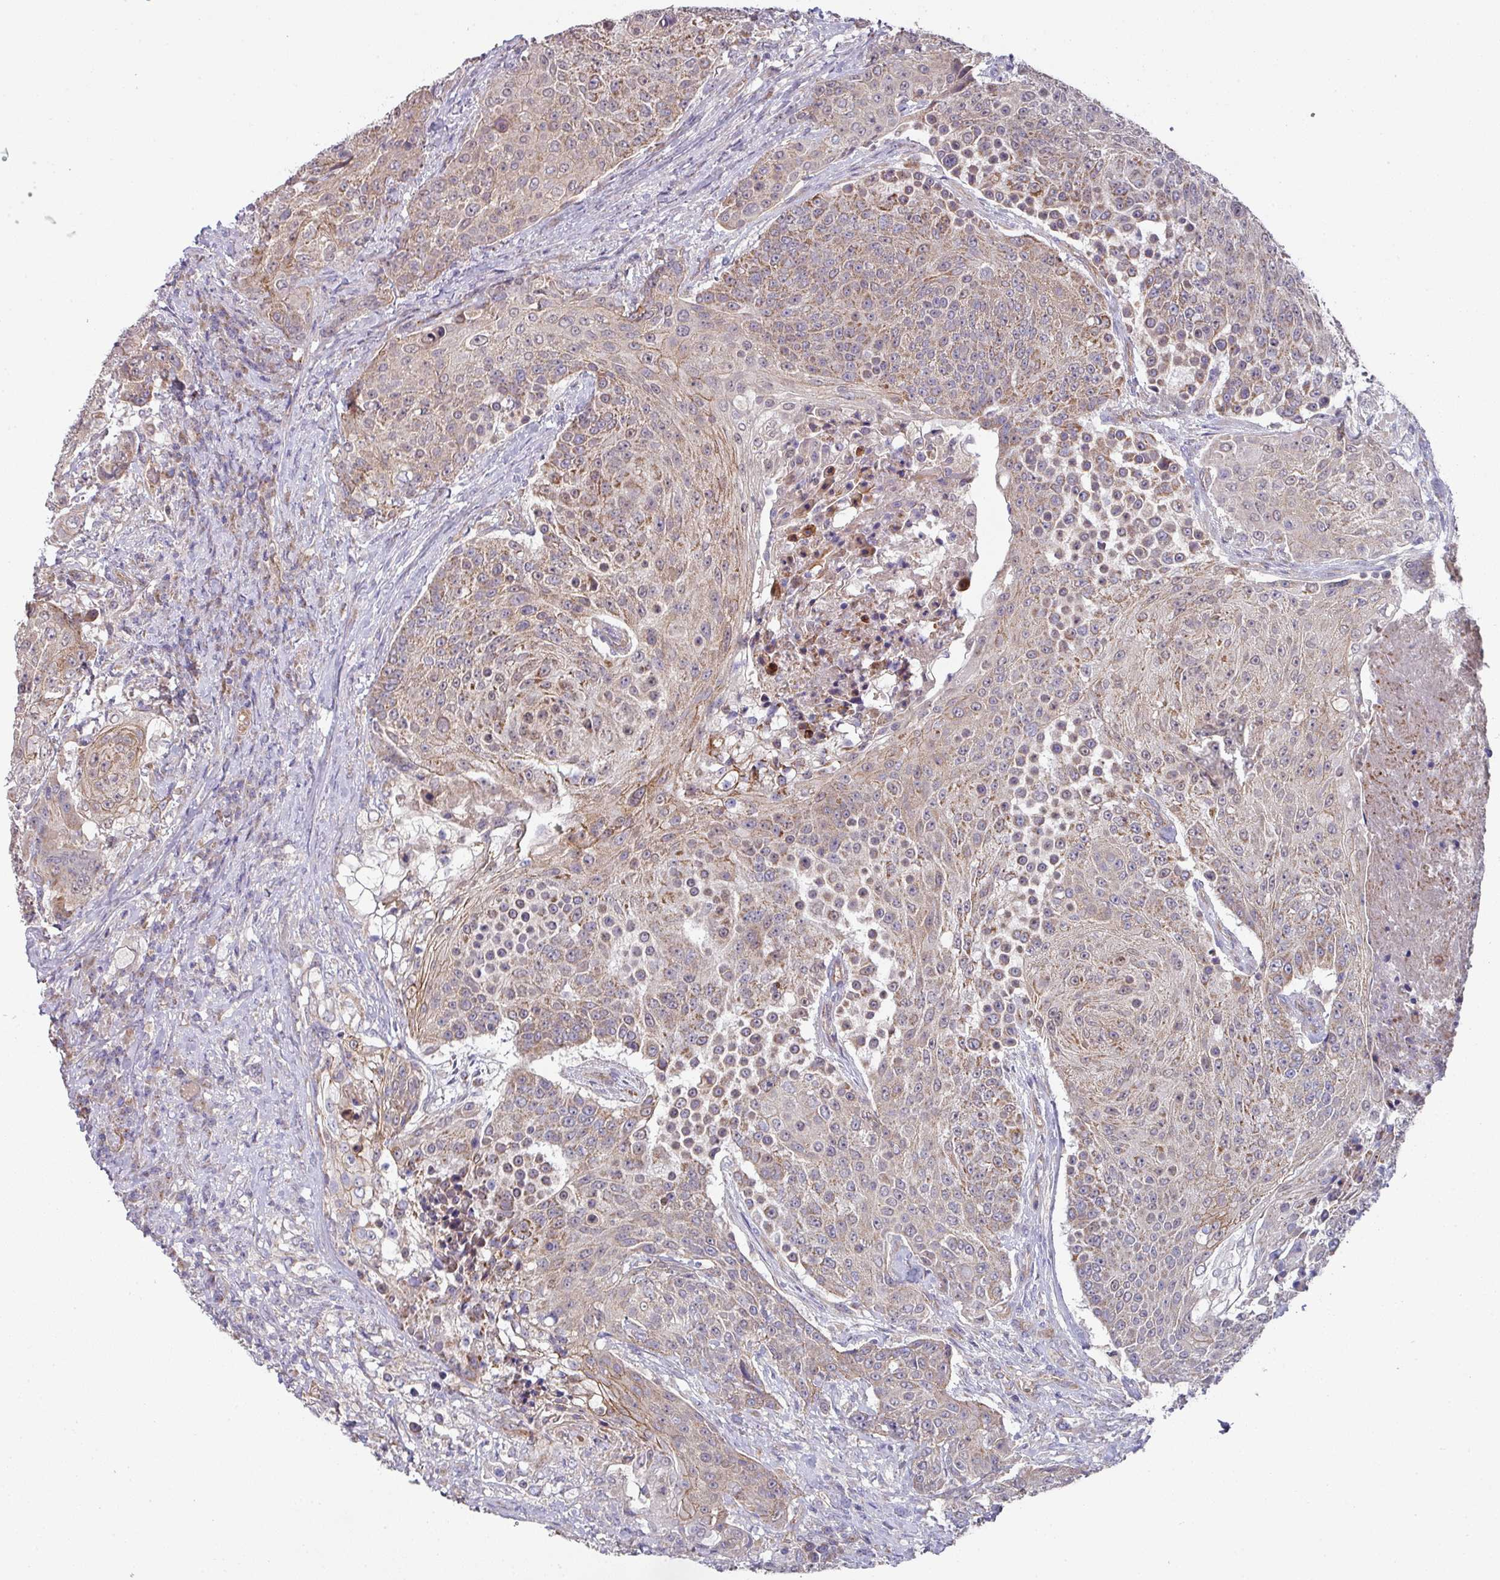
{"staining": {"intensity": "weak", "quantity": ">75%", "location": "cytoplasmic/membranous"}, "tissue": "urothelial cancer", "cell_type": "Tumor cells", "image_type": "cancer", "snomed": [{"axis": "morphology", "description": "Urothelial carcinoma, High grade"}, {"axis": "topography", "description": "Urinary bladder"}], "caption": "There is low levels of weak cytoplasmic/membranous expression in tumor cells of high-grade urothelial carcinoma, as demonstrated by immunohistochemical staining (brown color).", "gene": "DCAF12L2", "patient": {"sex": "female", "age": 63}}